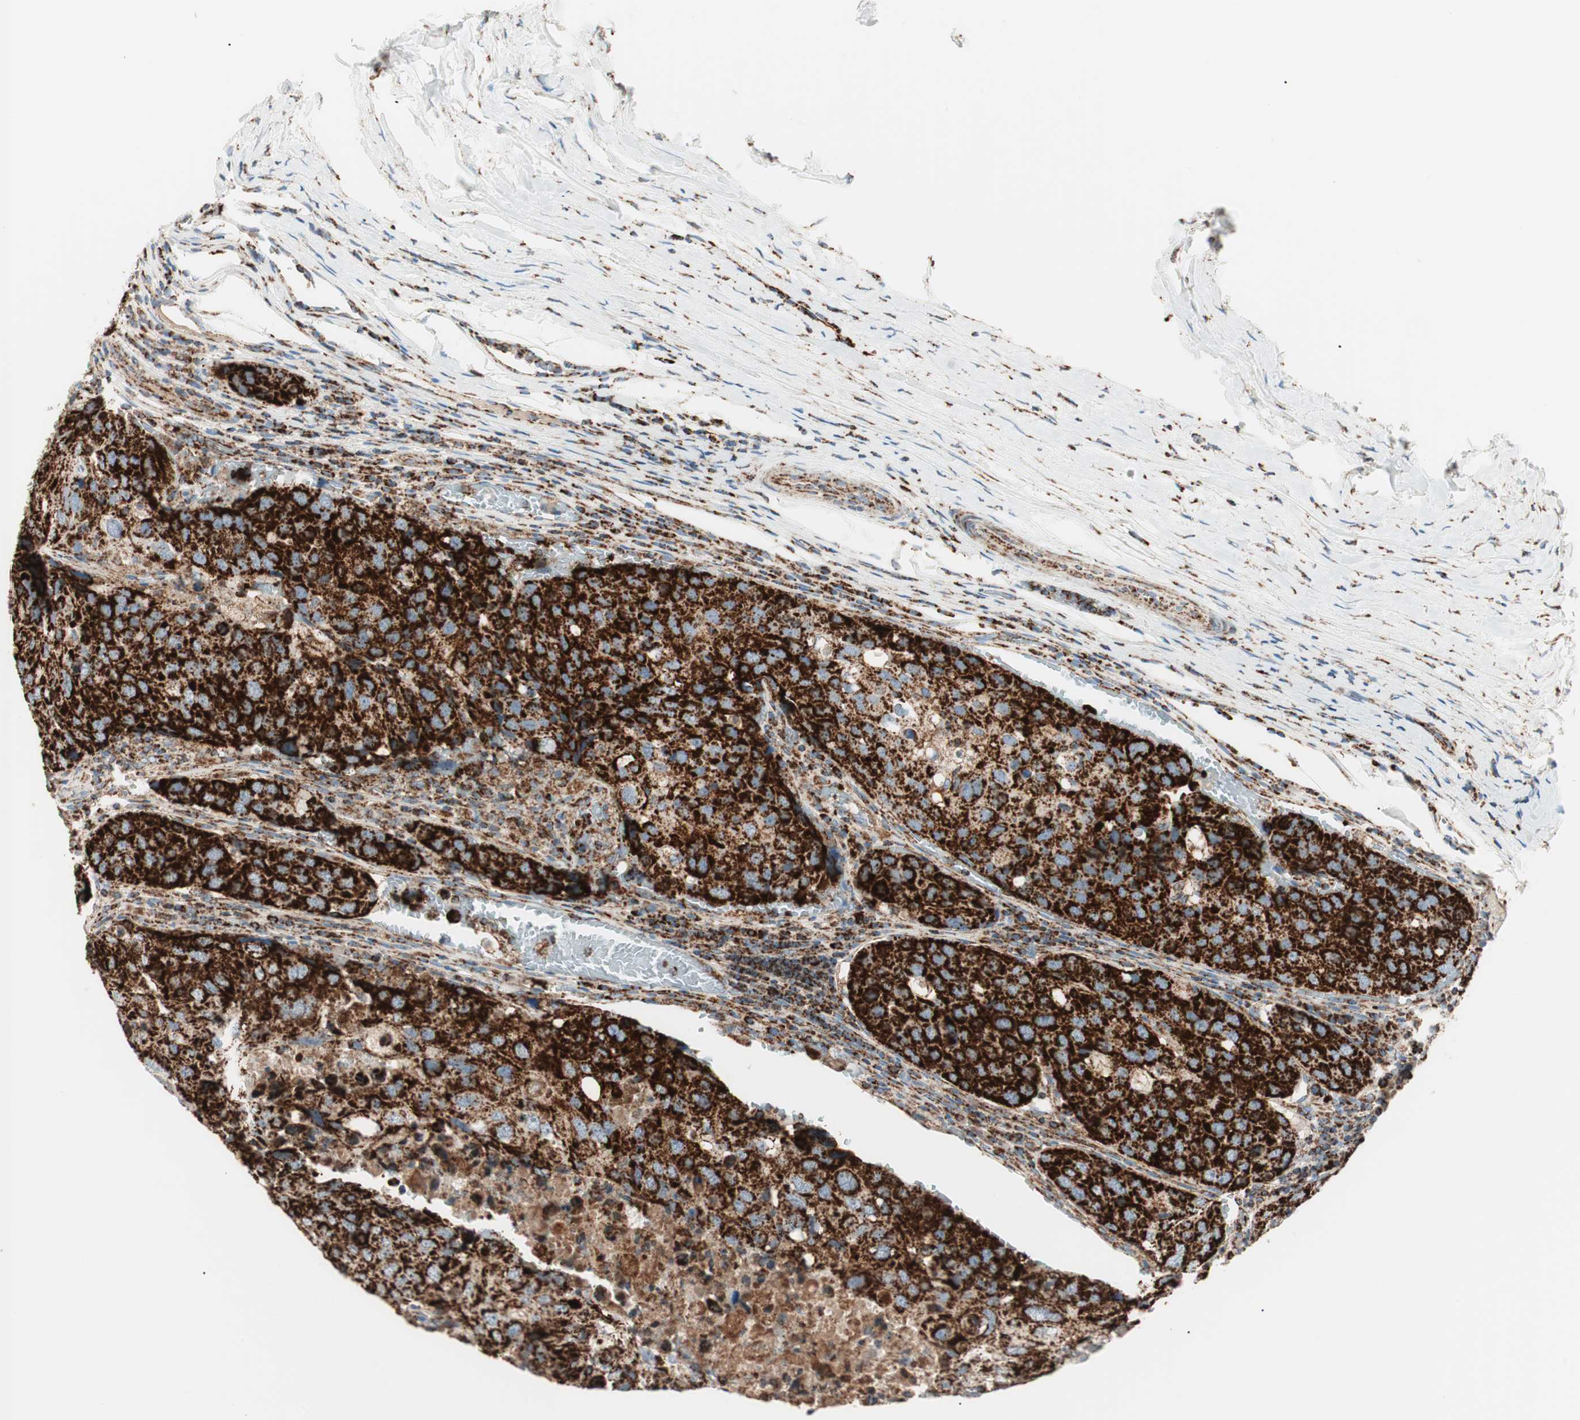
{"staining": {"intensity": "strong", "quantity": ">75%", "location": "cytoplasmic/membranous"}, "tissue": "urothelial cancer", "cell_type": "Tumor cells", "image_type": "cancer", "snomed": [{"axis": "morphology", "description": "Urothelial carcinoma, High grade"}, {"axis": "topography", "description": "Lymph node"}, {"axis": "topography", "description": "Urinary bladder"}], "caption": "Protein expression analysis of urothelial carcinoma (high-grade) exhibits strong cytoplasmic/membranous positivity in about >75% of tumor cells. The protein is stained brown, and the nuclei are stained in blue (DAB IHC with brightfield microscopy, high magnification).", "gene": "TOMM20", "patient": {"sex": "male", "age": 51}}